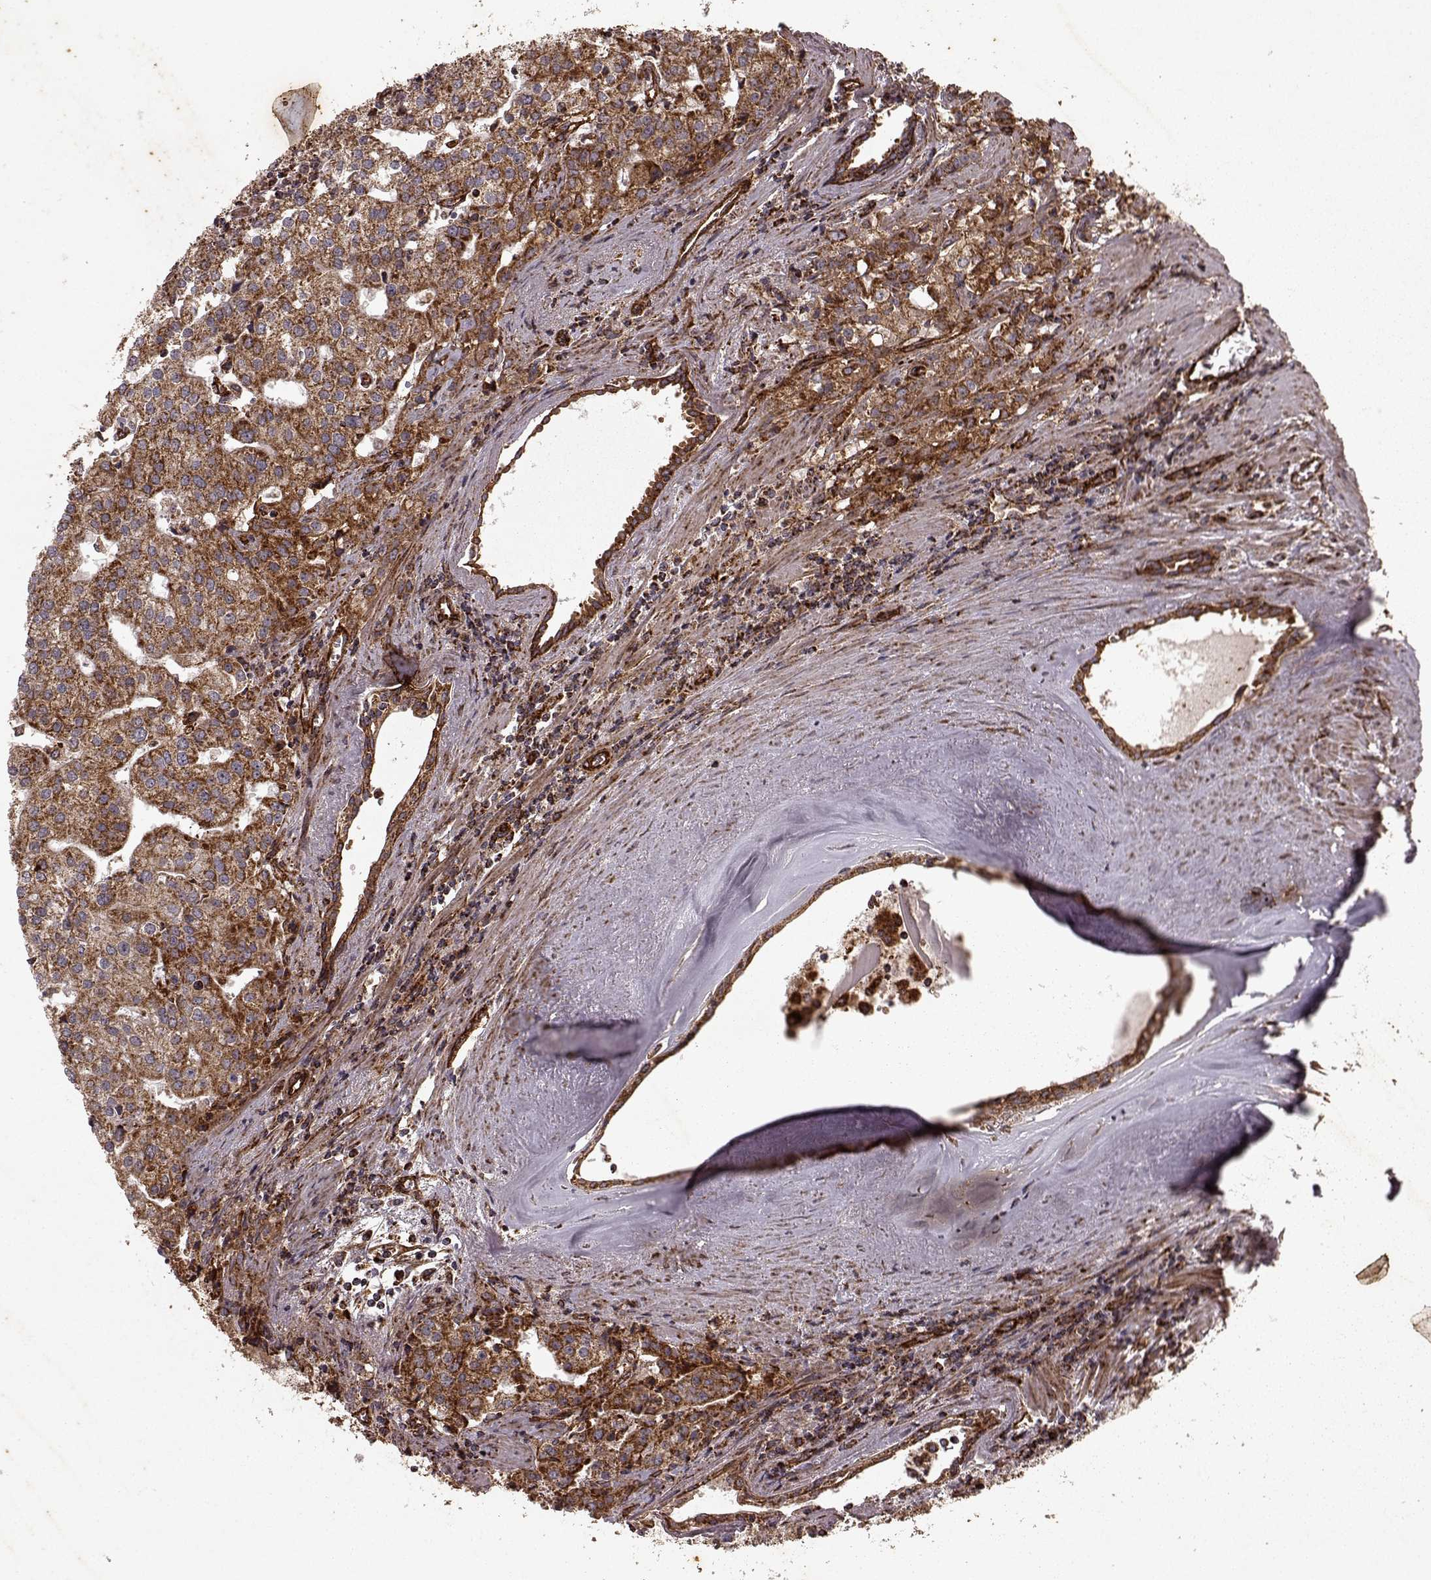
{"staining": {"intensity": "strong", "quantity": ">75%", "location": "cytoplasmic/membranous"}, "tissue": "prostate cancer", "cell_type": "Tumor cells", "image_type": "cancer", "snomed": [{"axis": "morphology", "description": "Adenocarcinoma, High grade"}, {"axis": "topography", "description": "Prostate"}], "caption": "Prostate high-grade adenocarcinoma tissue reveals strong cytoplasmic/membranous expression in about >75% of tumor cells, visualized by immunohistochemistry. The staining was performed using DAB, with brown indicating positive protein expression. Nuclei are stained blue with hematoxylin.", "gene": "FXN", "patient": {"sex": "male", "age": 68}}